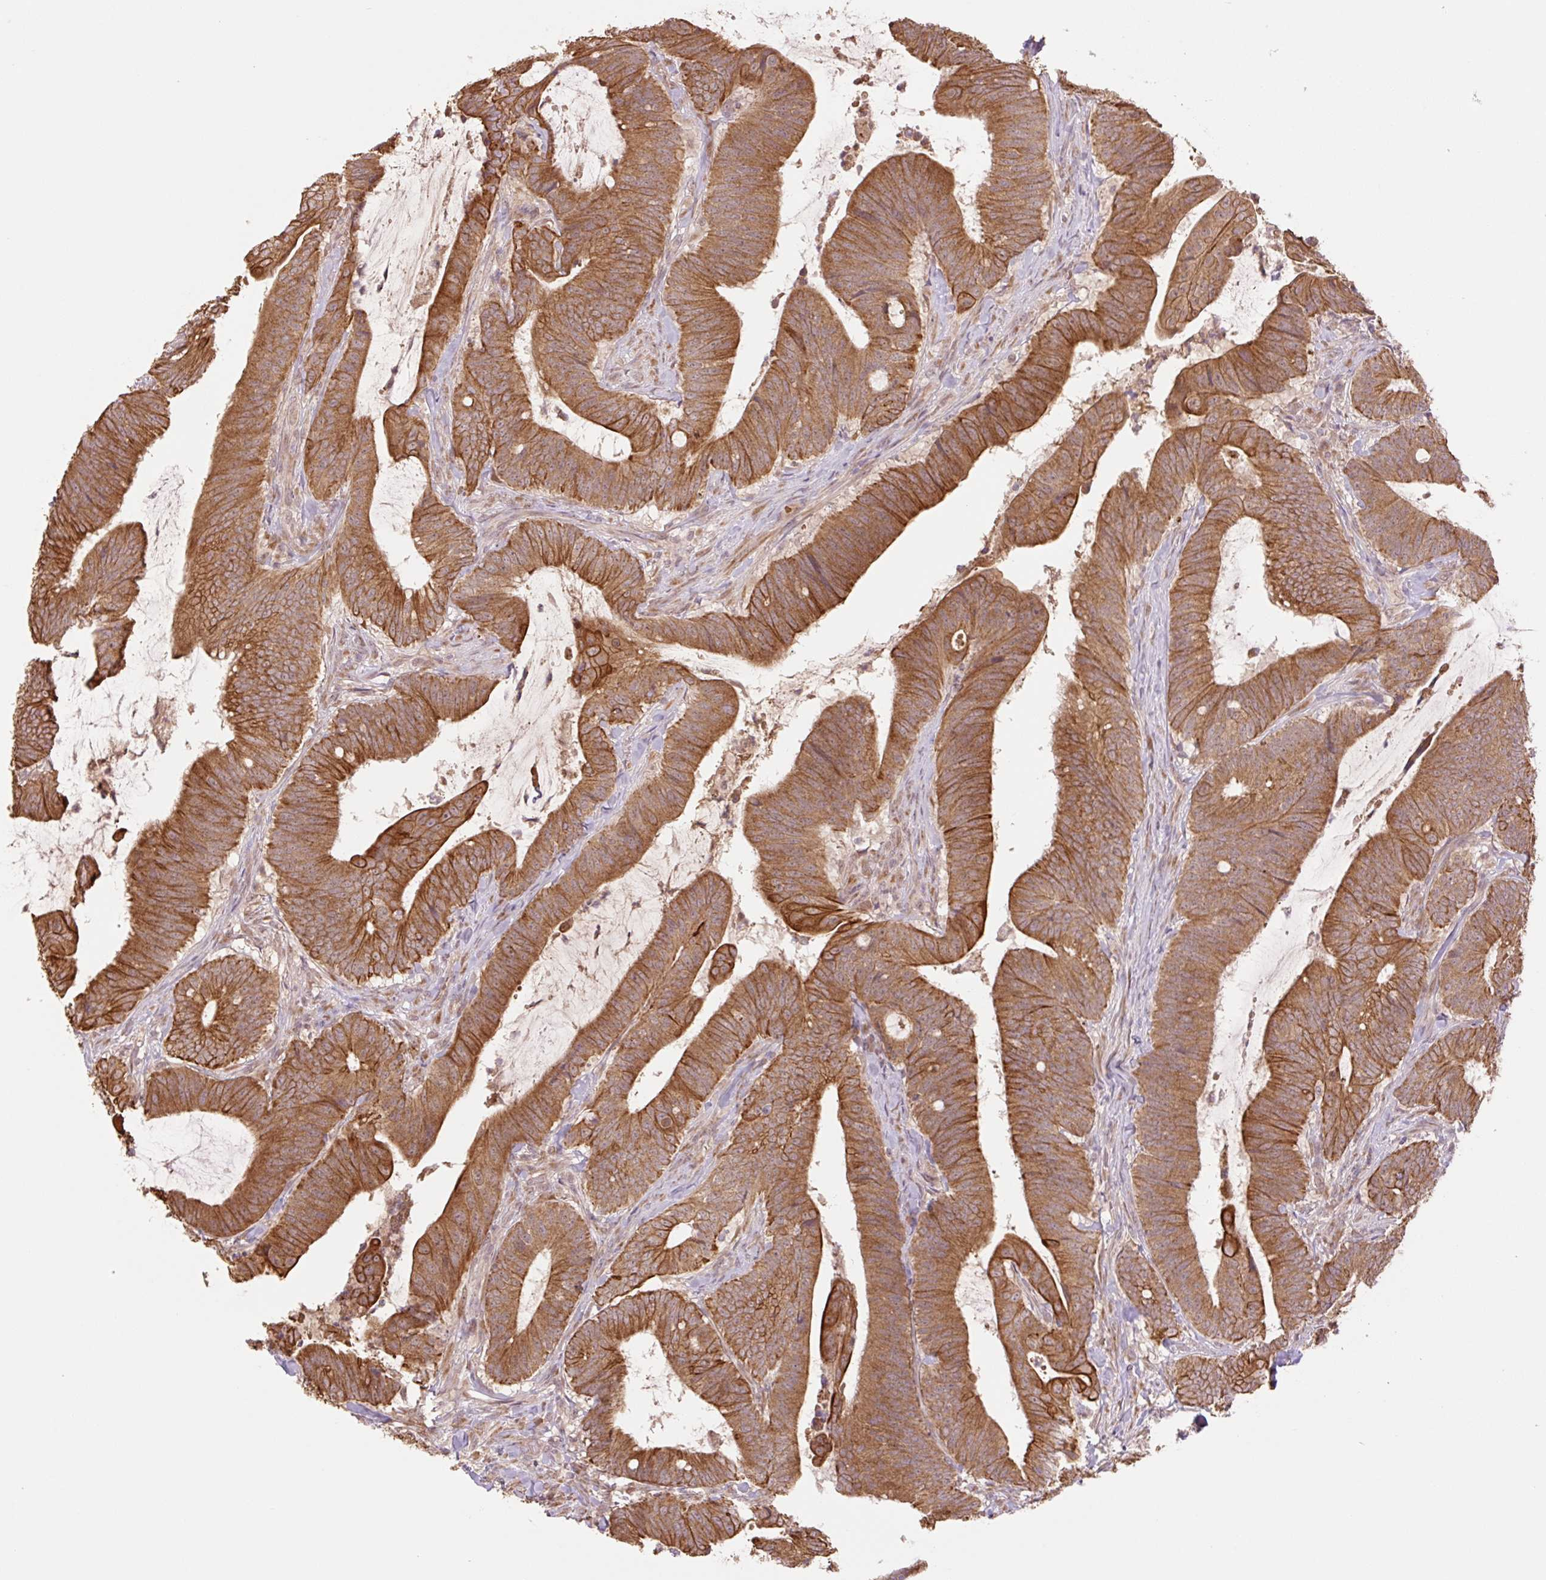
{"staining": {"intensity": "strong", "quantity": ">75%", "location": "cytoplasmic/membranous"}, "tissue": "colorectal cancer", "cell_type": "Tumor cells", "image_type": "cancer", "snomed": [{"axis": "morphology", "description": "Adenocarcinoma, NOS"}, {"axis": "topography", "description": "Colon"}], "caption": "Immunohistochemical staining of colorectal adenocarcinoma reveals high levels of strong cytoplasmic/membranous positivity in about >75% of tumor cells. The protein is shown in brown color, while the nuclei are stained blue.", "gene": "YJU2B", "patient": {"sex": "female", "age": 43}}